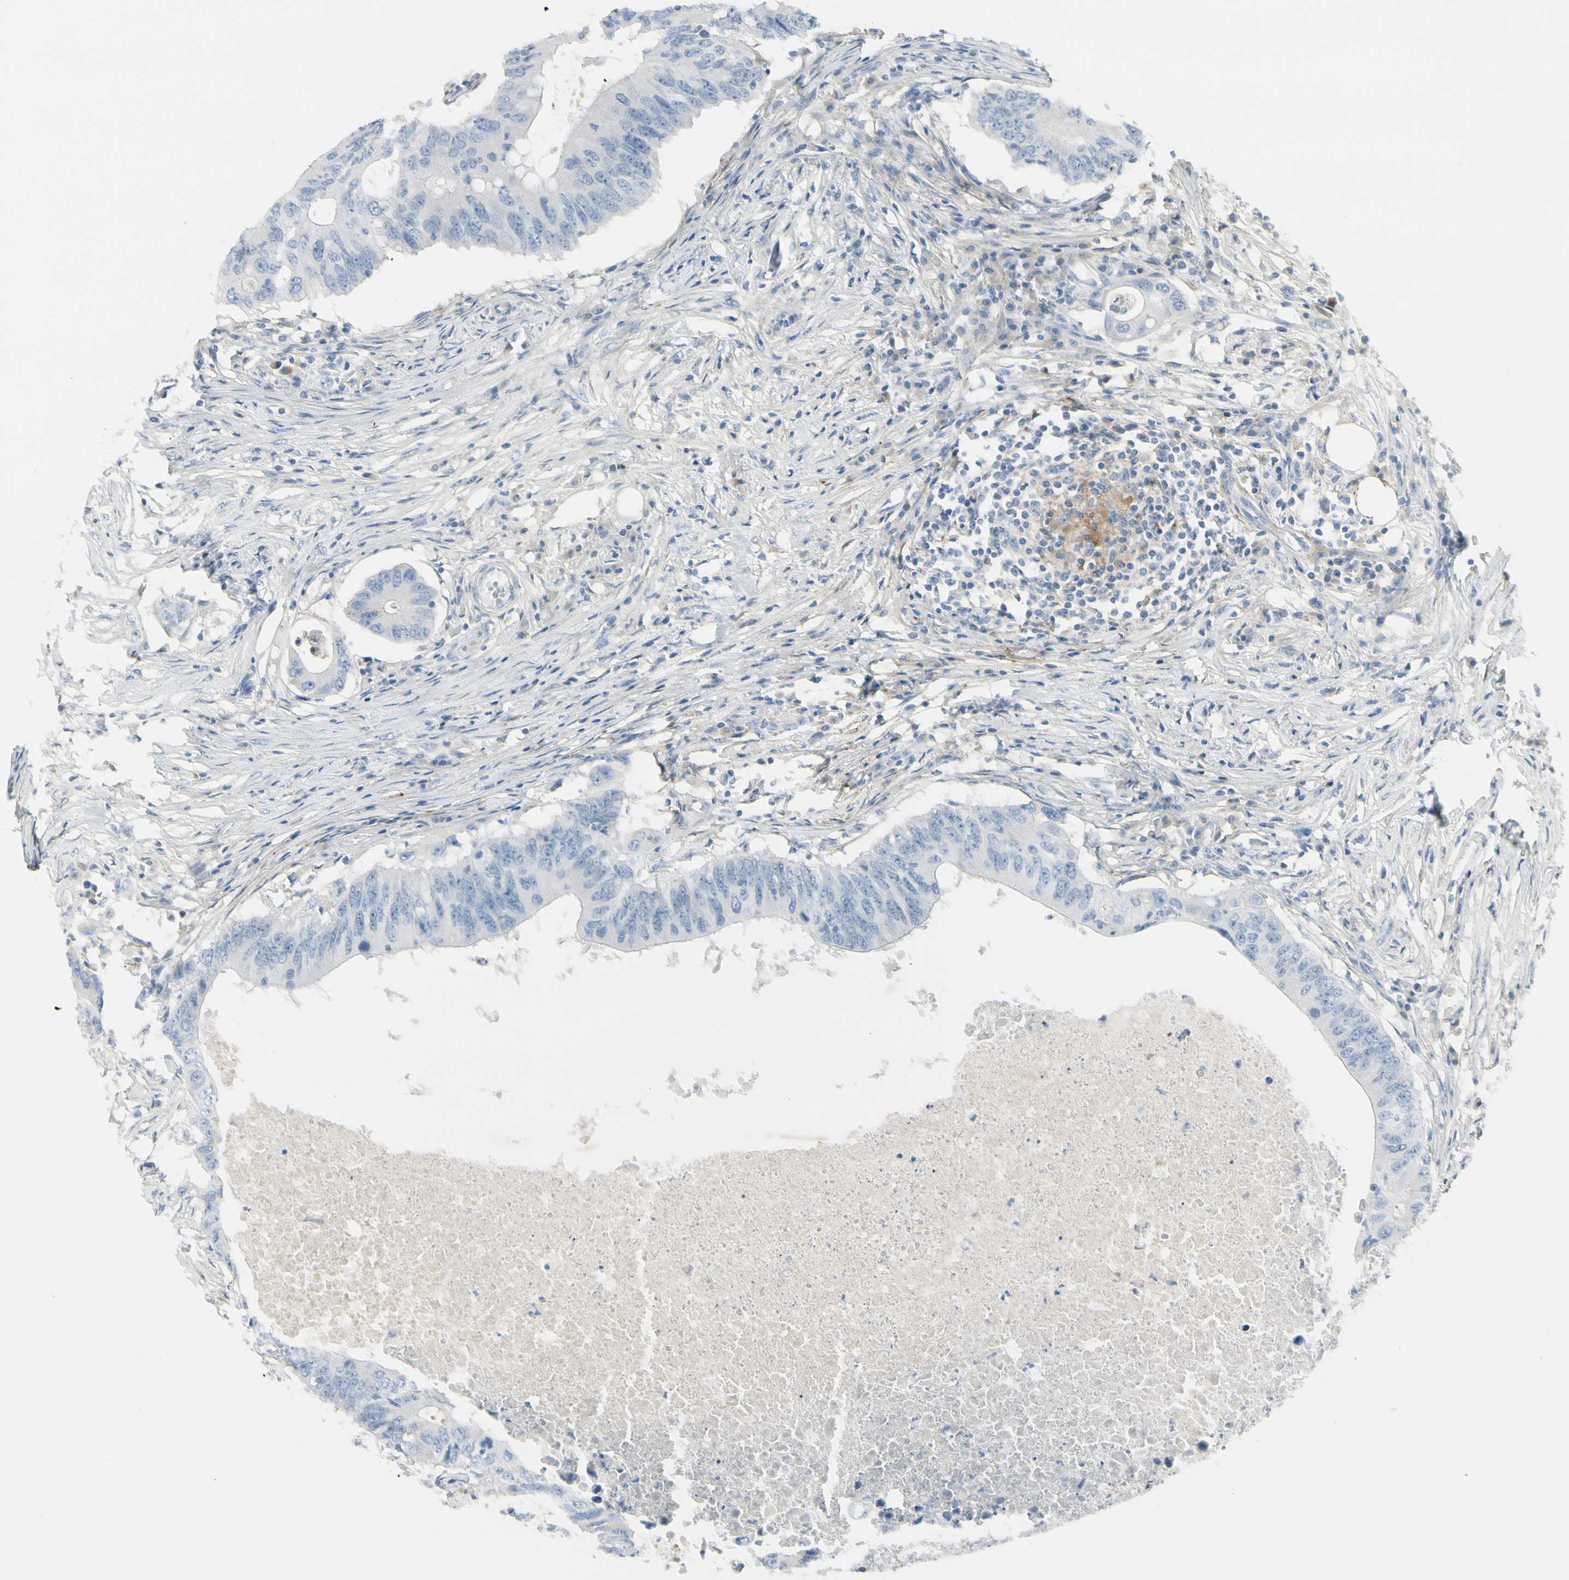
{"staining": {"intensity": "negative", "quantity": "none", "location": "none"}, "tissue": "colorectal cancer", "cell_type": "Tumor cells", "image_type": "cancer", "snomed": [{"axis": "morphology", "description": "Adenocarcinoma, NOS"}, {"axis": "topography", "description": "Colon"}], "caption": "A micrograph of colorectal cancer stained for a protein shows no brown staining in tumor cells.", "gene": "CACNA2D1", "patient": {"sex": "male", "age": 71}}